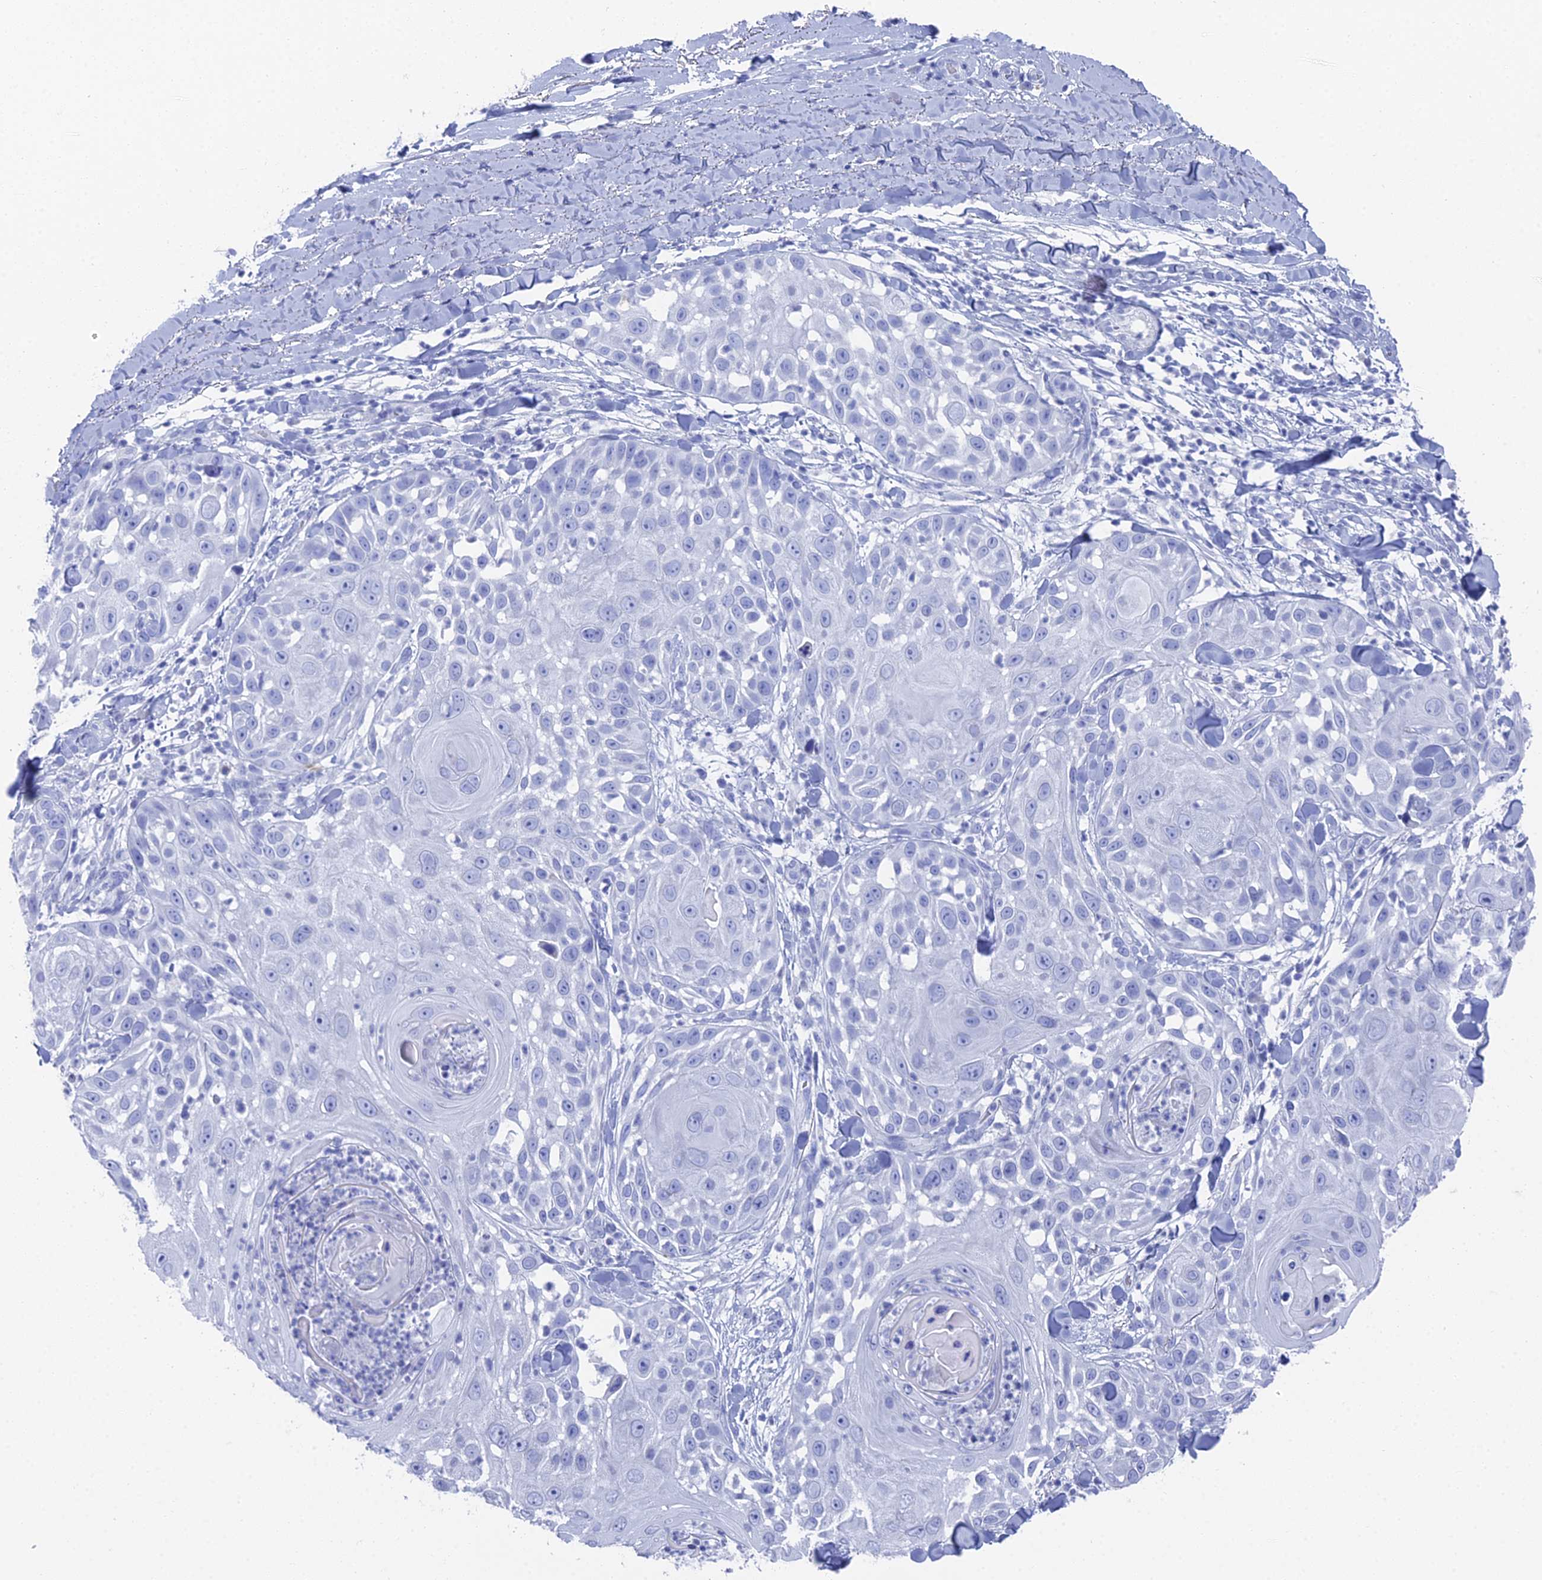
{"staining": {"intensity": "negative", "quantity": "none", "location": "none"}, "tissue": "skin cancer", "cell_type": "Tumor cells", "image_type": "cancer", "snomed": [{"axis": "morphology", "description": "Squamous cell carcinoma, NOS"}, {"axis": "topography", "description": "Skin"}], "caption": "Immunohistochemistry photomicrograph of human skin cancer (squamous cell carcinoma) stained for a protein (brown), which demonstrates no staining in tumor cells.", "gene": "ENPP3", "patient": {"sex": "female", "age": 44}}